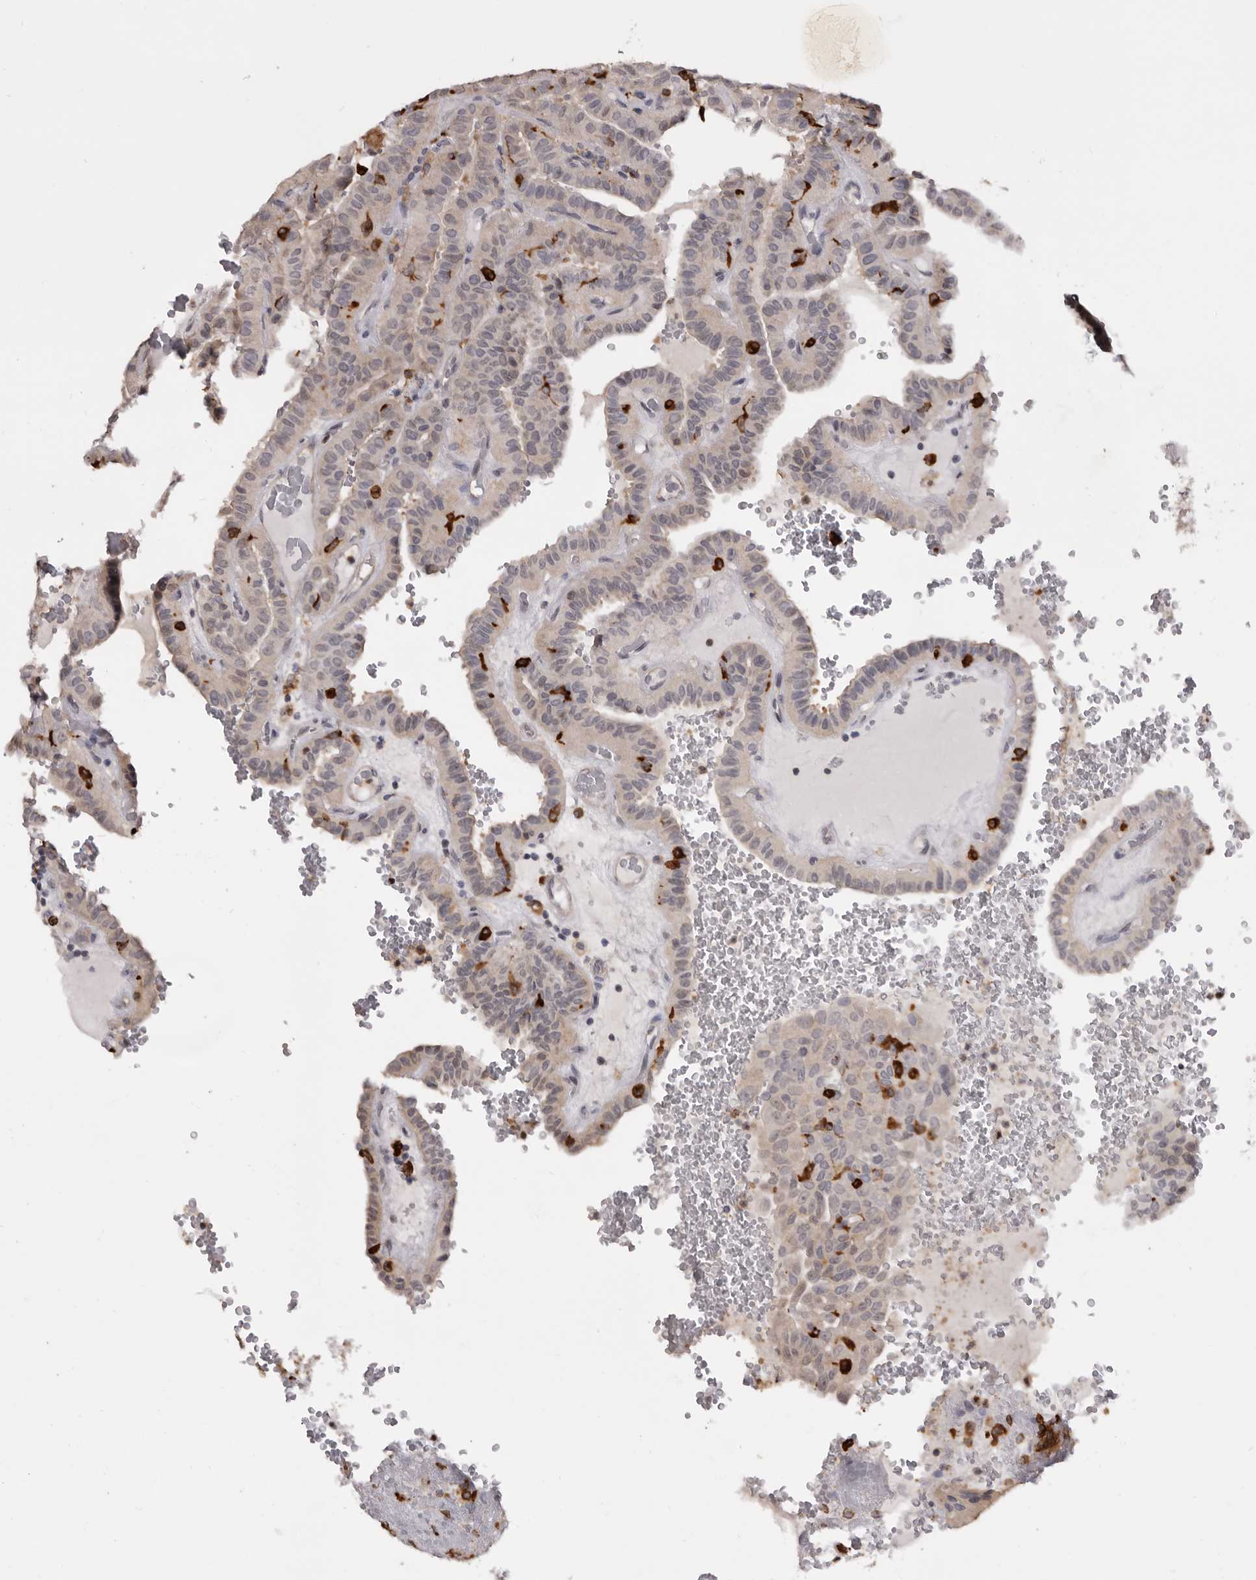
{"staining": {"intensity": "negative", "quantity": "none", "location": "none"}, "tissue": "thyroid cancer", "cell_type": "Tumor cells", "image_type": "cancer", "snomed": [{"axis": "morphology", "description": "Papillary adenocarcinoma, NOS"}, {"axis": "topography", "description": "Thyroid gland"}], "caption": "The micrograph shows no staining of tumor cells in thyroid cancer.", "gene": "TNNI1", "patient": {"sex": "male", "age": 77}}